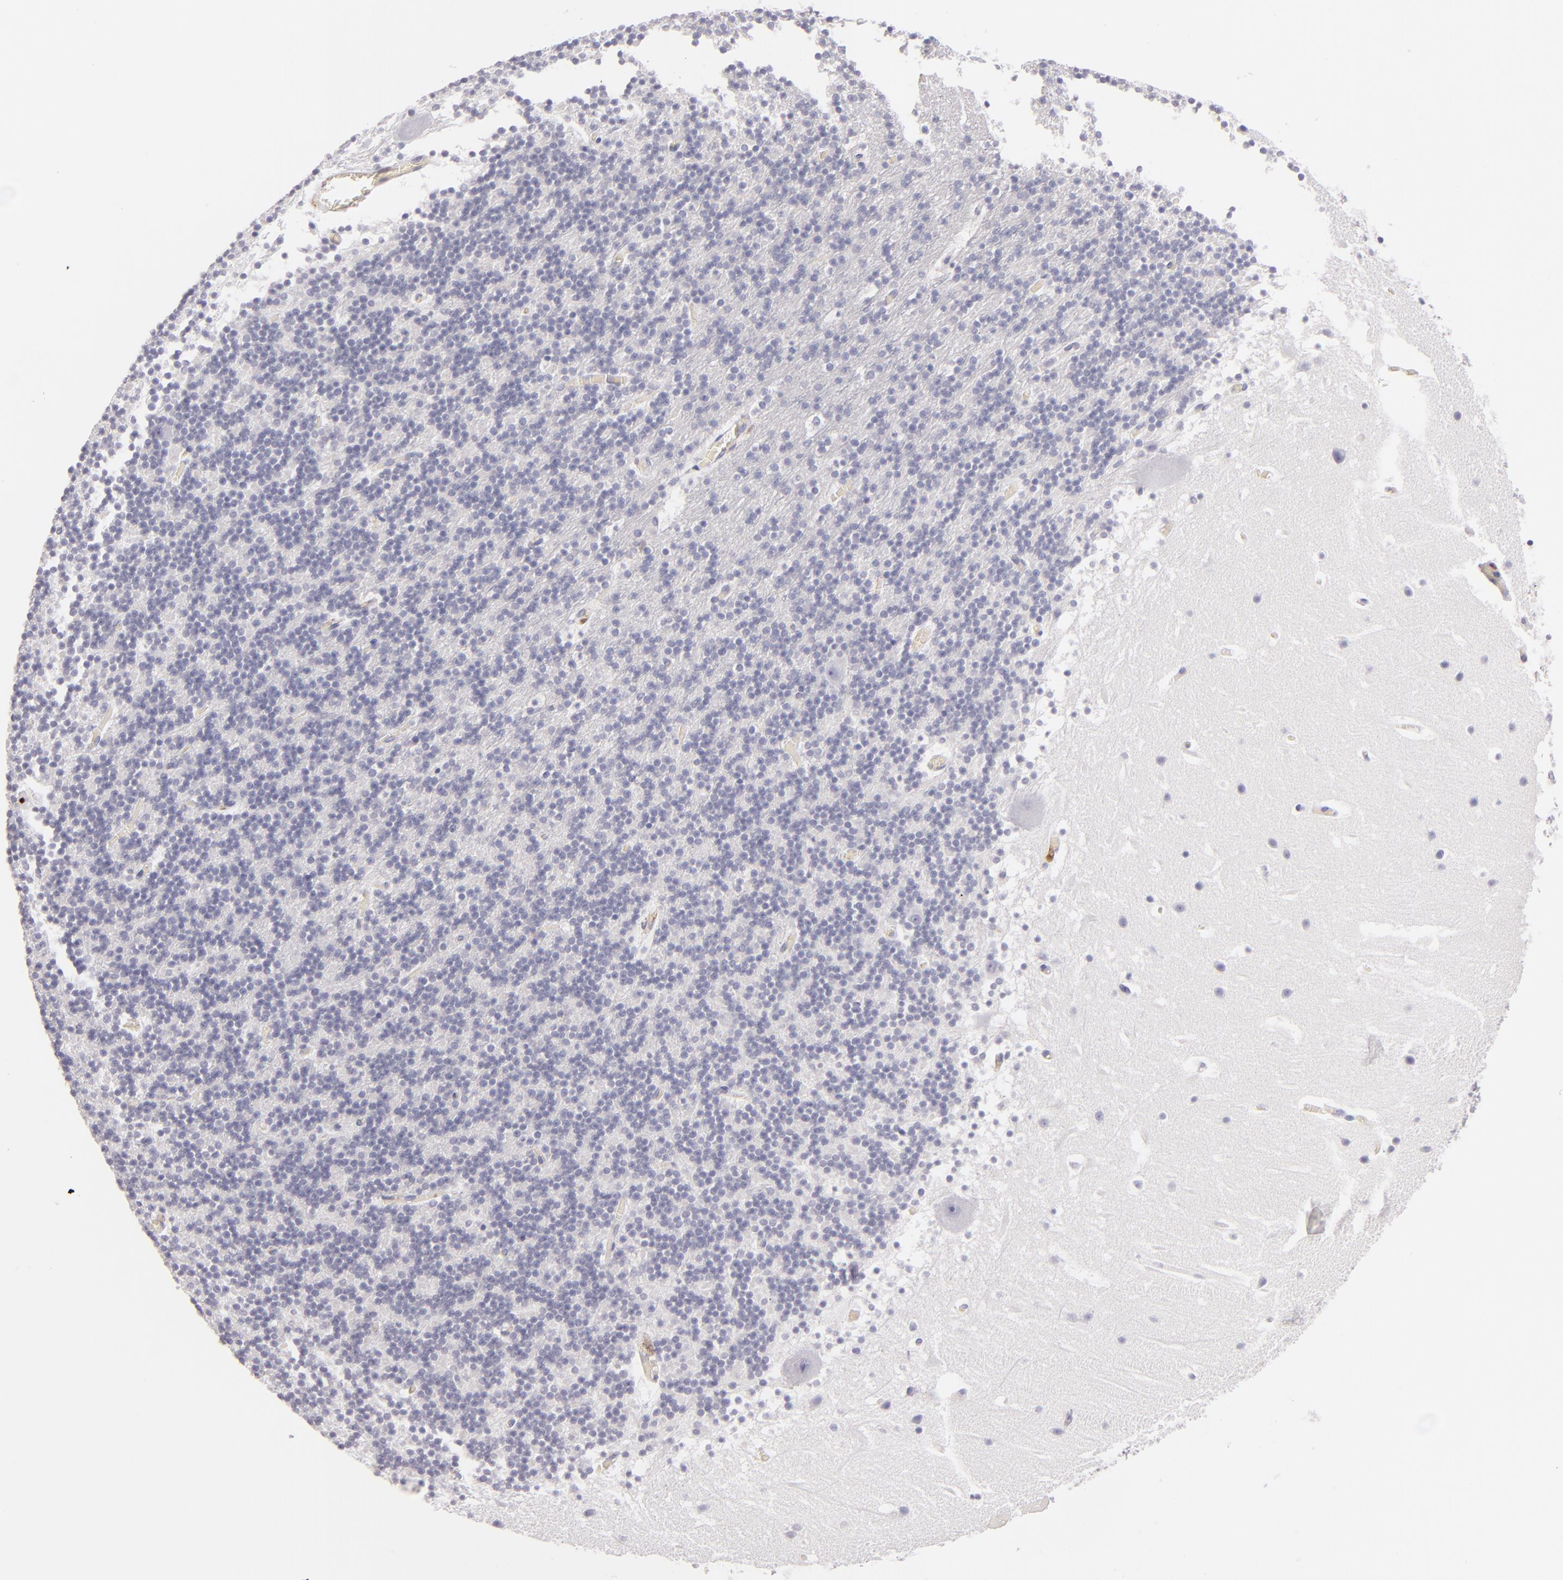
{"staining": {"intensity": "negative", "quantity": "none", "location": "none"}, "tissue": "cerebellum", "cell_type": "Cells in granular layer", "image_type": "normal", "snomed": [{"axis": "morphology", "description": "Normal tissue, NOS"}, {"axis": "topography", "description": "Cerebellum"}], "caption": "Cerebellum stained for a protein using immunohistochemistry (IHC) reveals no expression cells in granular layer.", "gene": "F13A1", "patient": {"sex": "male", "age": 45}}